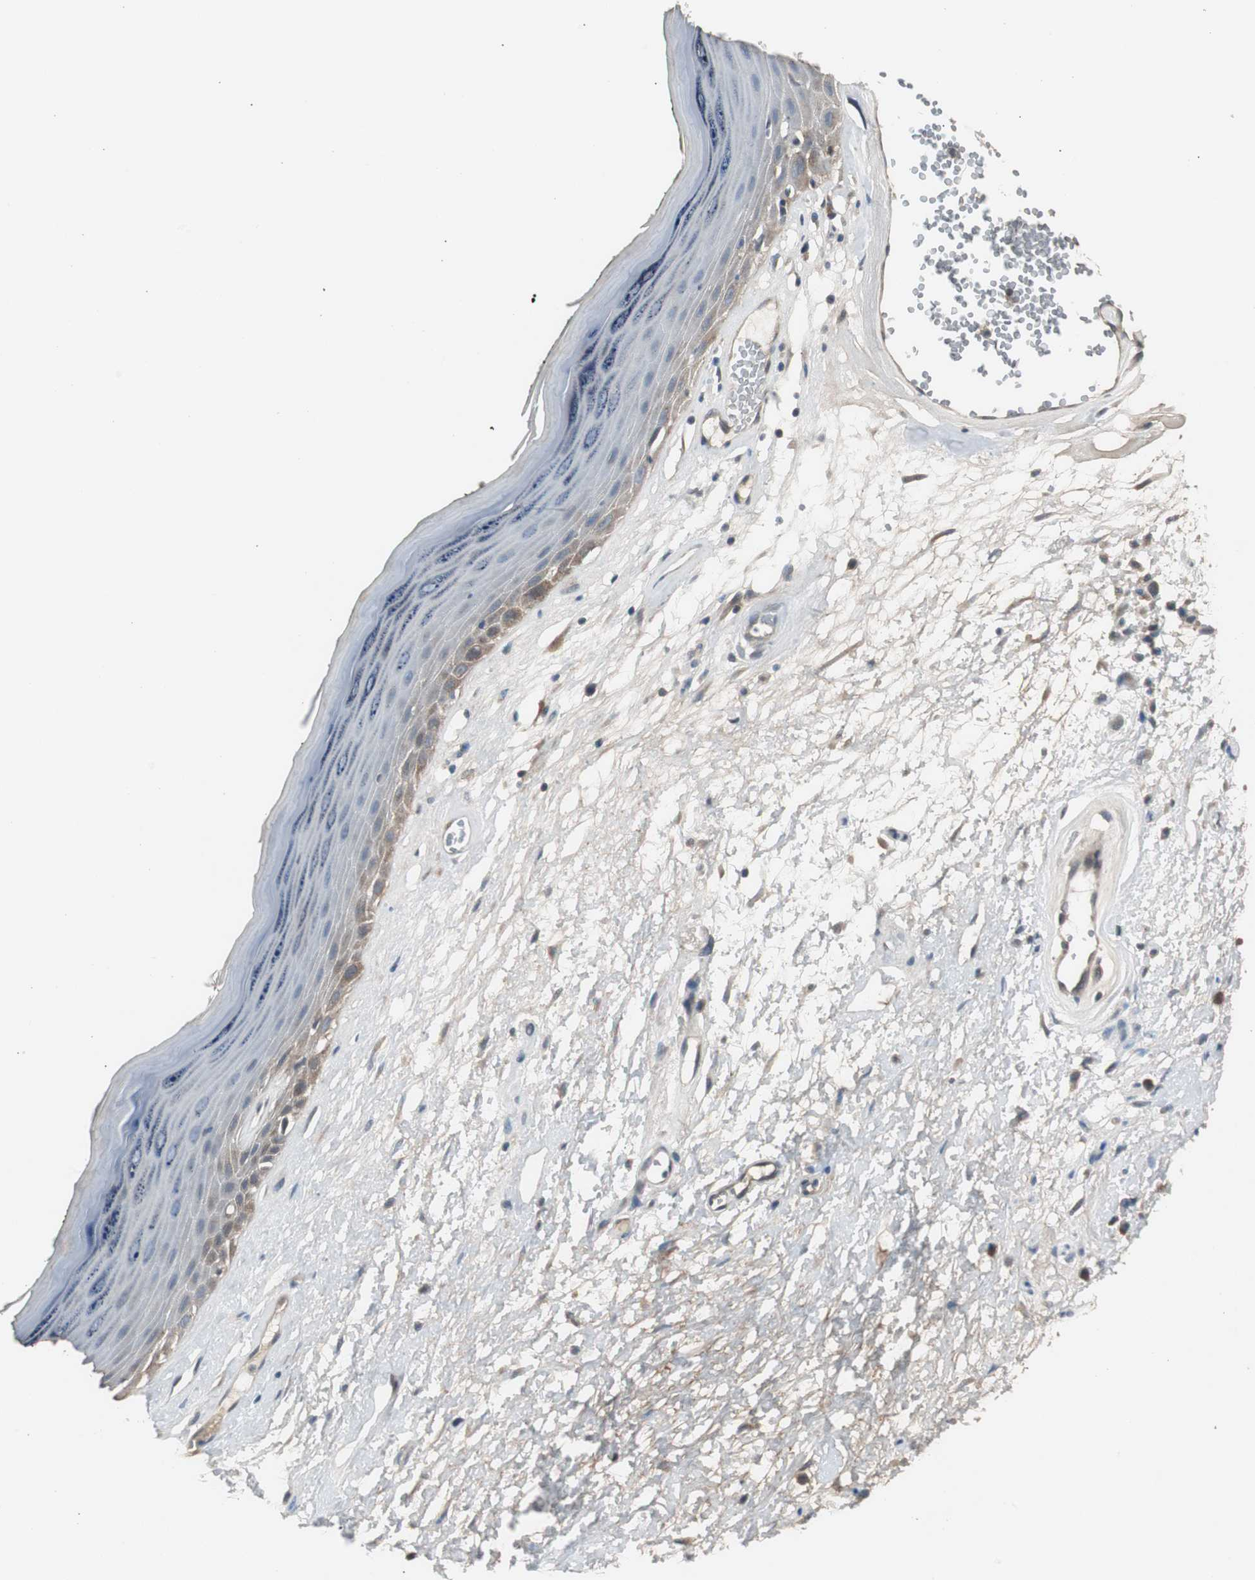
{"staining": {"intensity": "weak", "quantity": "<25%", "location": "cytoplasmic/membranous"}, "tissue": "skin", "cell_type": "Epidermal cells", "image_type": "normal", "snomed": [{"axis": "morphology", "description": "Normal tissue, NOS"}, {"axis": "morphology", "description": "Inflammation, NOS"}, {"axis": "topography", "description": "Vulva"}], "caption": "Immunohistochemical staining of unremarkable human skin exhibits no significant positivity in epidermal cells.", "gene": "ZMPSTE24", "patient": {"sex": "female", "age": 84}}